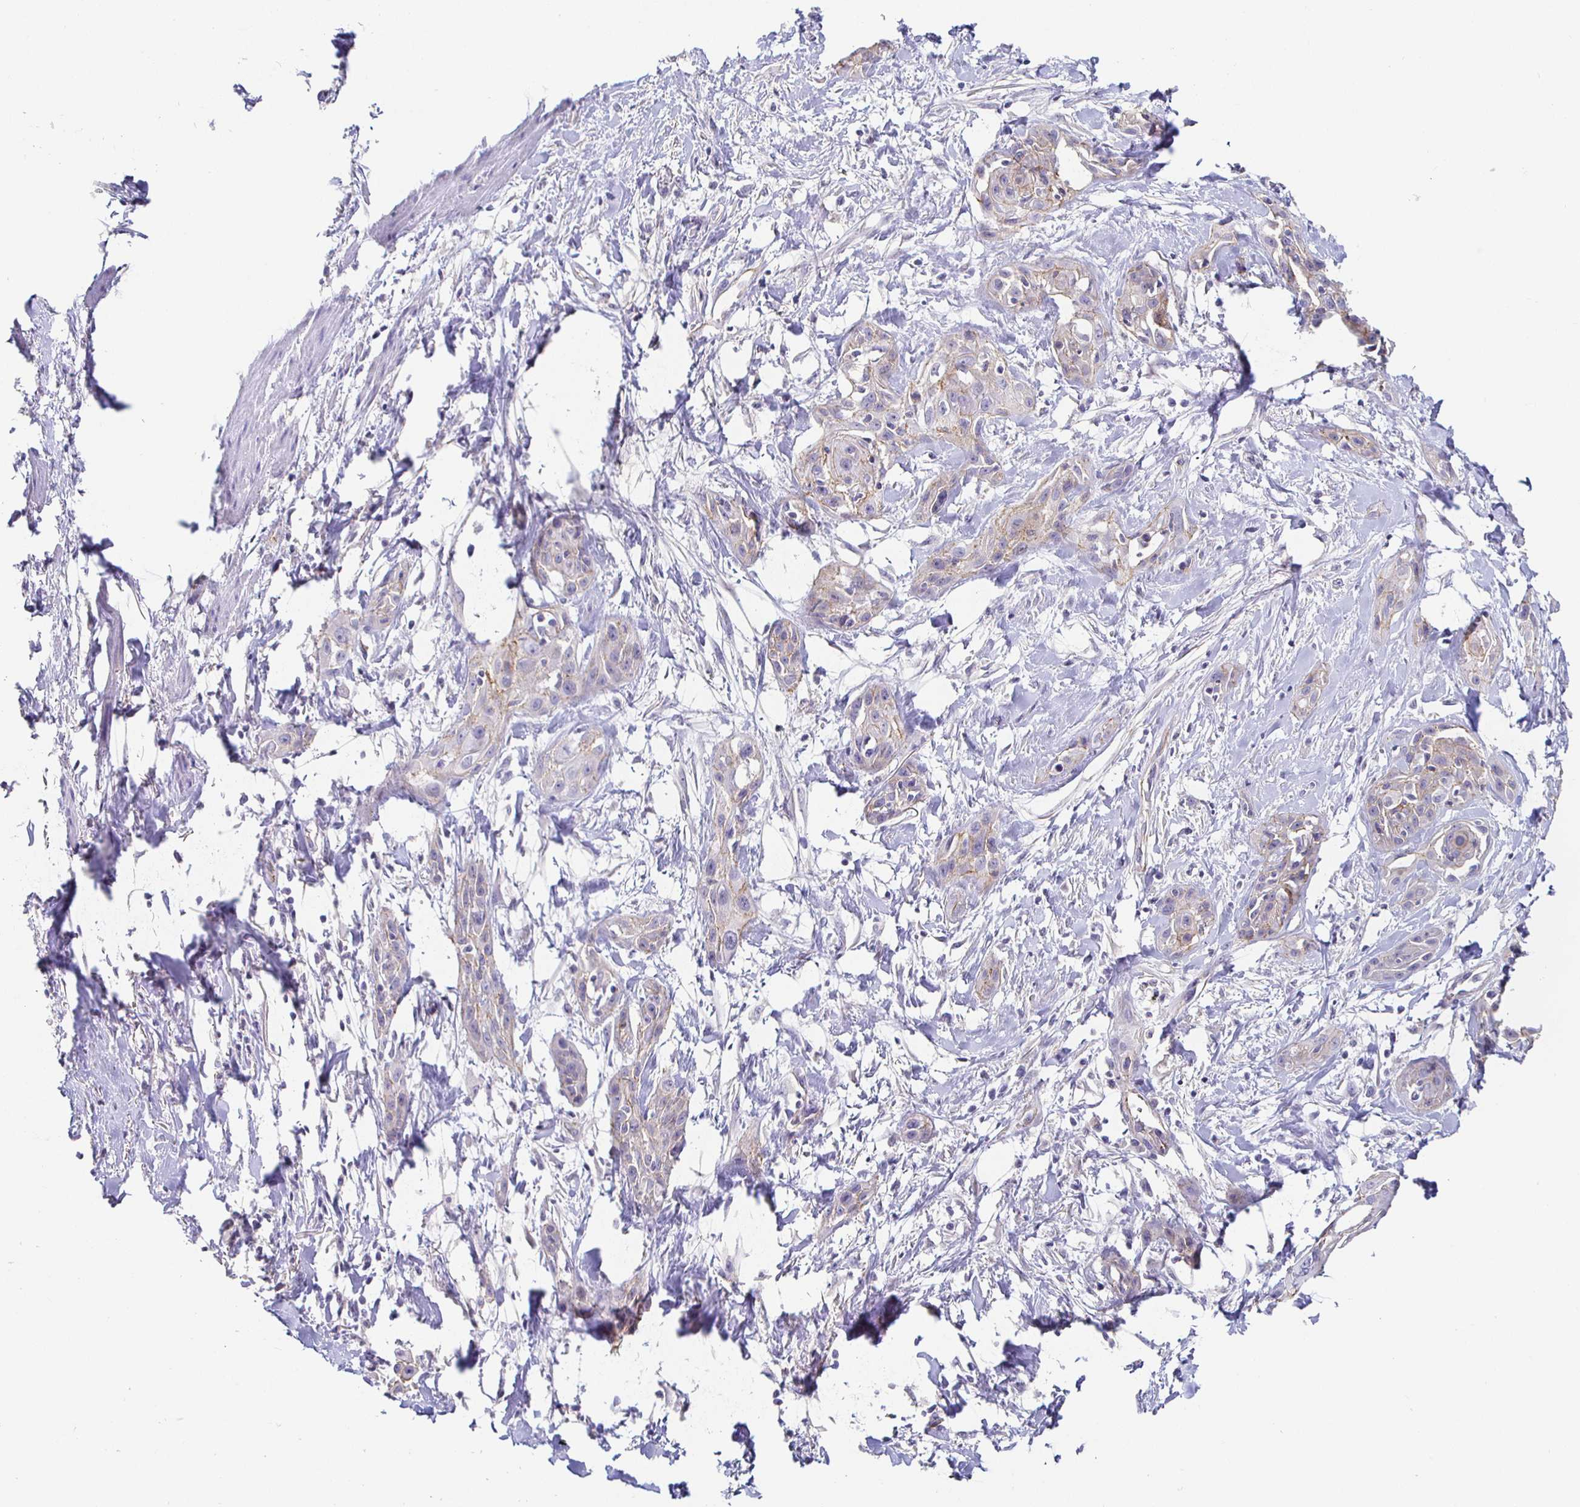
{"staining": {"intensity": "weak", "quantity": "25%-75%", "location": "cytoplasmic/membranous"}, "tissue": "skin cancer", "cell_type": "Tumor cells", "image_type": "cancer", "snomed": [{"axis": "morphology", "description": "Squamous cell carcinoma, NOS"}, {"axis": "topography", "description": "Skin"}, {"axis": "topography", "description": "Anal"}], "caption": "IHC of squamous cell carcinoma (skin) reveals low levels of weak cytoplasmic/membranous expression in approximately 25%-75% of tumor cells.", "gene": "PIWIL3", "patient": {"sex": "male", "age": 64}}